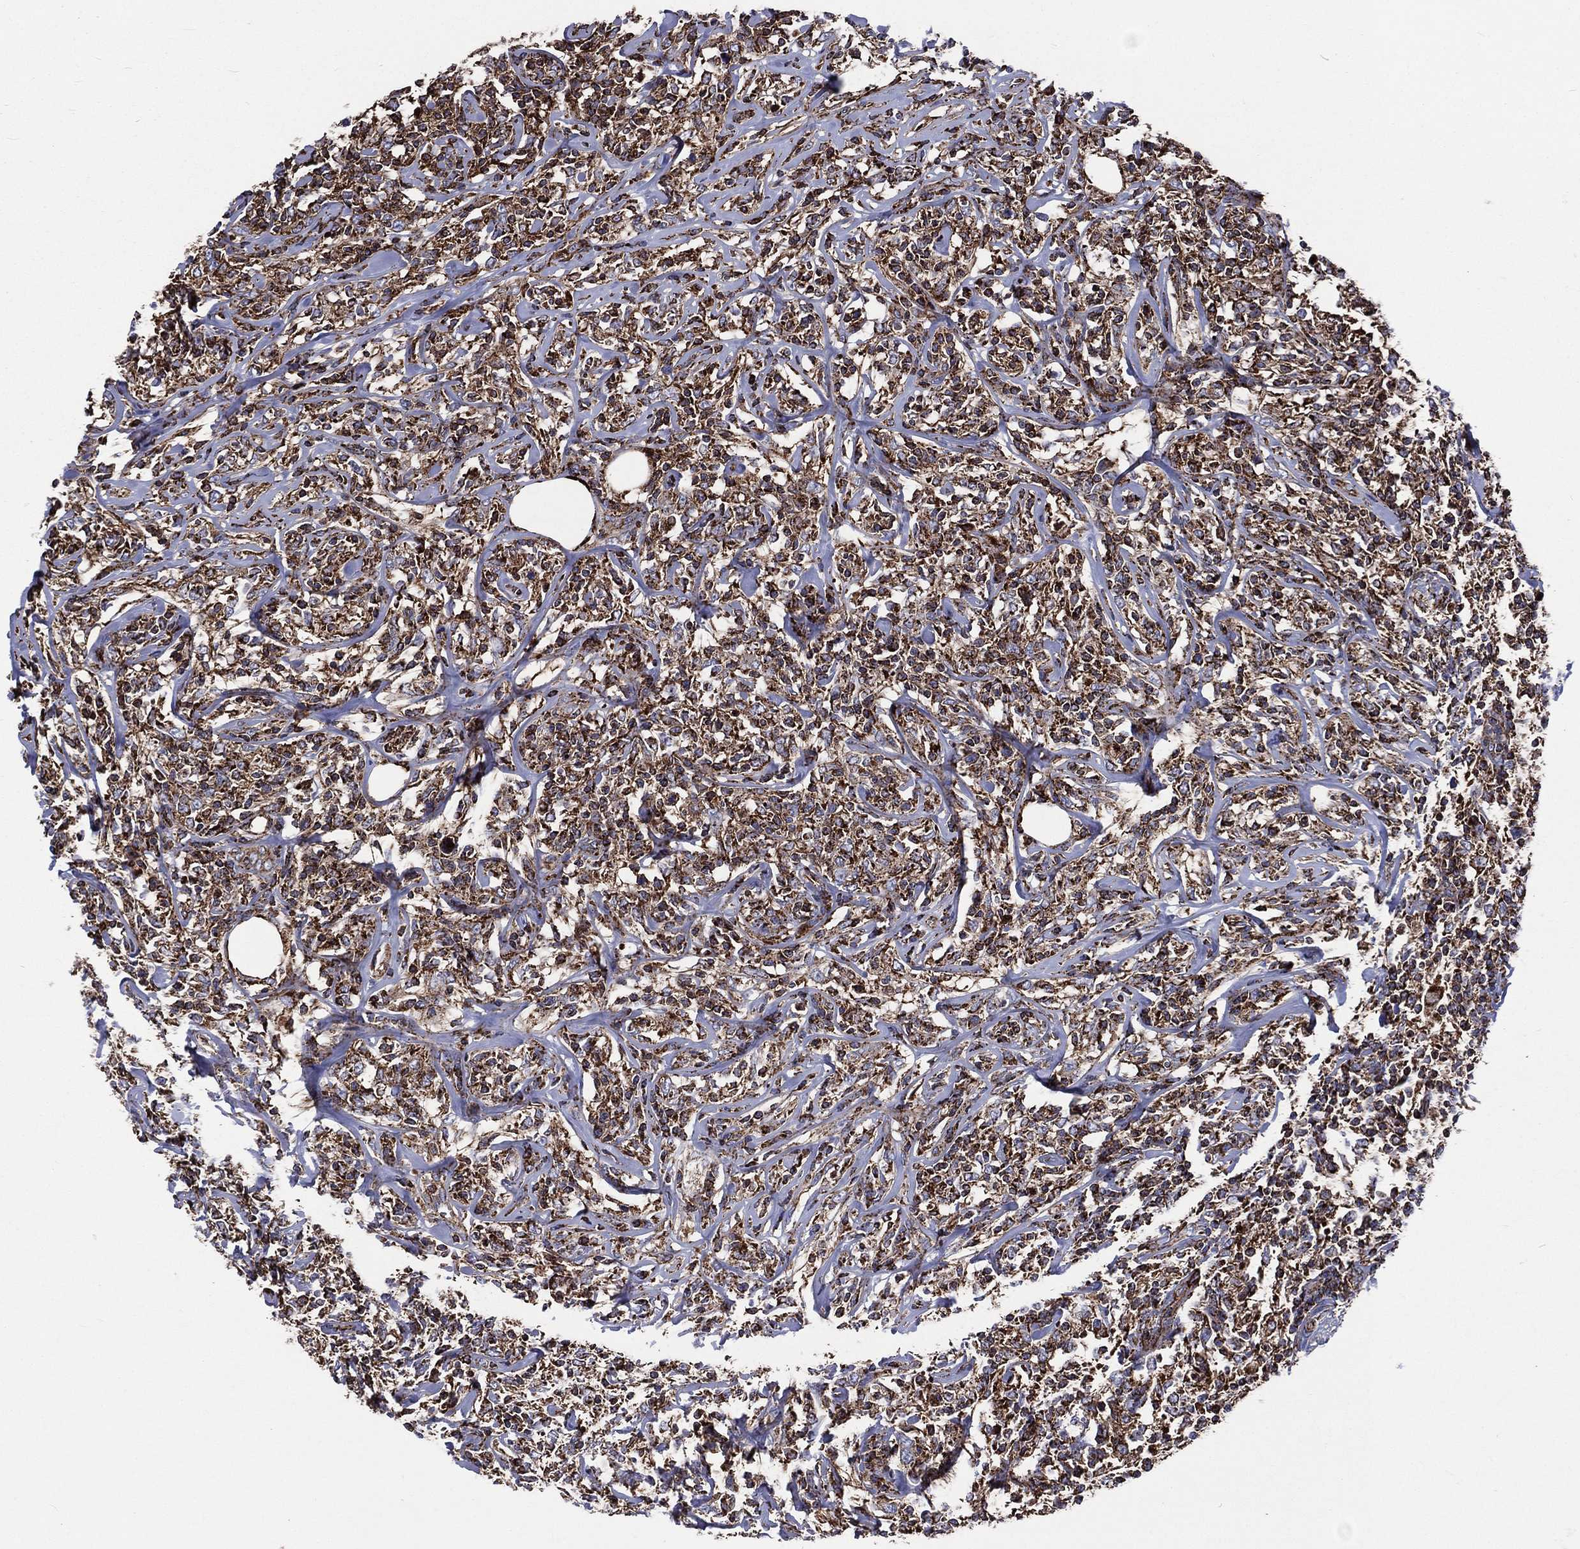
{"staining": {"intensity": "strong", "quantity": ">75%", "location": "cytoplasmic/membranous"}, "tissue": "lymphoma", "cell_type": "Tumor cells", "image_type": "cancer", "snomed": [{"axis": "morphology", "description": "Malignant lymphoma, non-Hodgkin's type, High grade"}, {"axis": "topography", "description": "Lymph node"}], "caption": "About >75% of tumor cells in human lymphoma reveal strong cytoplasmic/membranous protein expression as visualized by brown immunohistochemical staining.", "gene": "ANKRD37", "patient": {"sex": "female", "age": 84}}